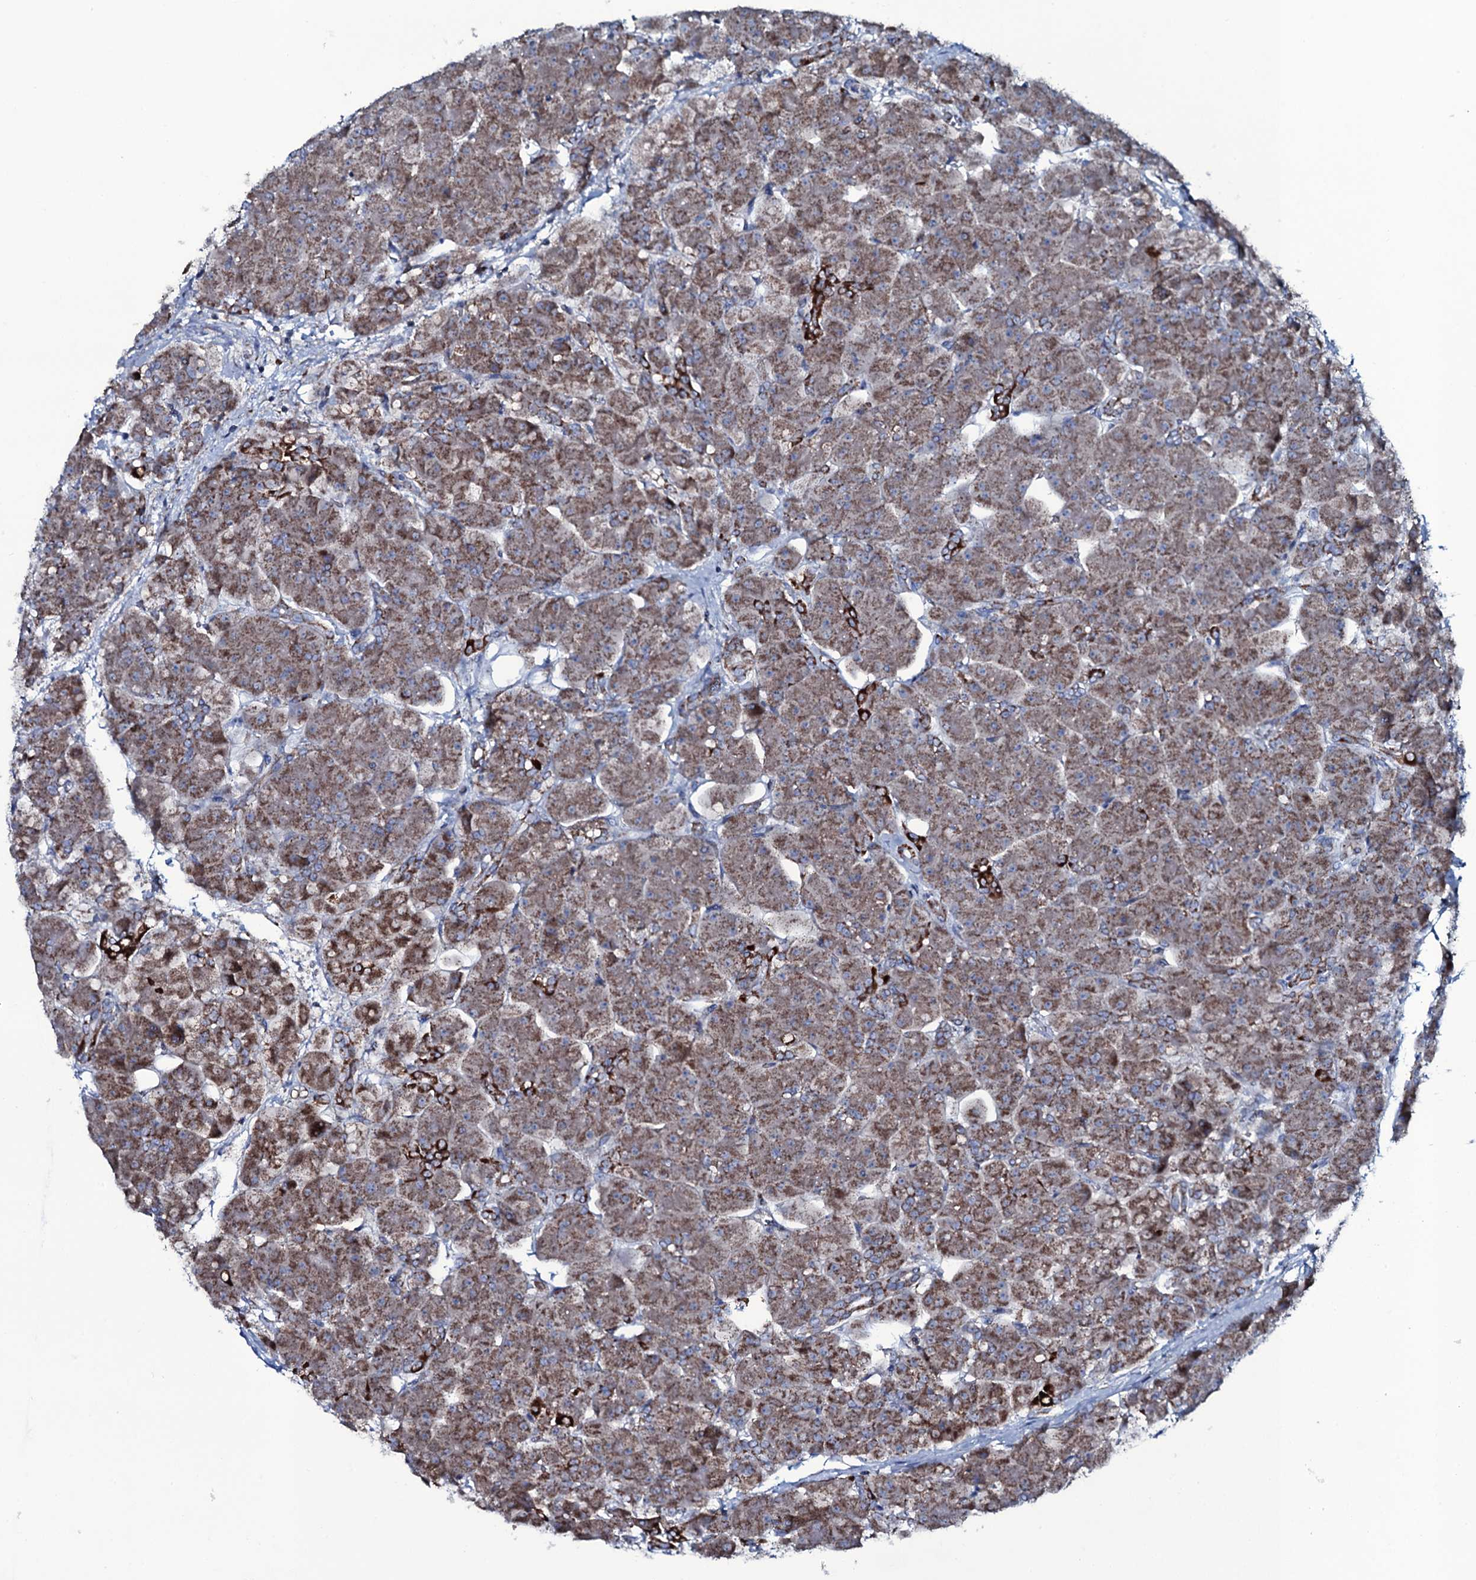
{"staining": {"intensity": "strong", "quantity": ">75%", "location": "cytoplasmic/membranous"}, "tissue": "pancreas", "cell_type": "Exocrine glandular cells", "image_type": "normal", "snomed": [{"axis": "morphology", "description": "Normal tissue, NOS"}, {"axis": "topography", "description": "Pancreas"}], "caption": "Protein staining shows strong cytoplasmic/membranous positivity in about >75% of exocrine glandular cells in benign pancreas.", "gene": "MRPS35", "patient": {"sex": "male", "age": 66}}